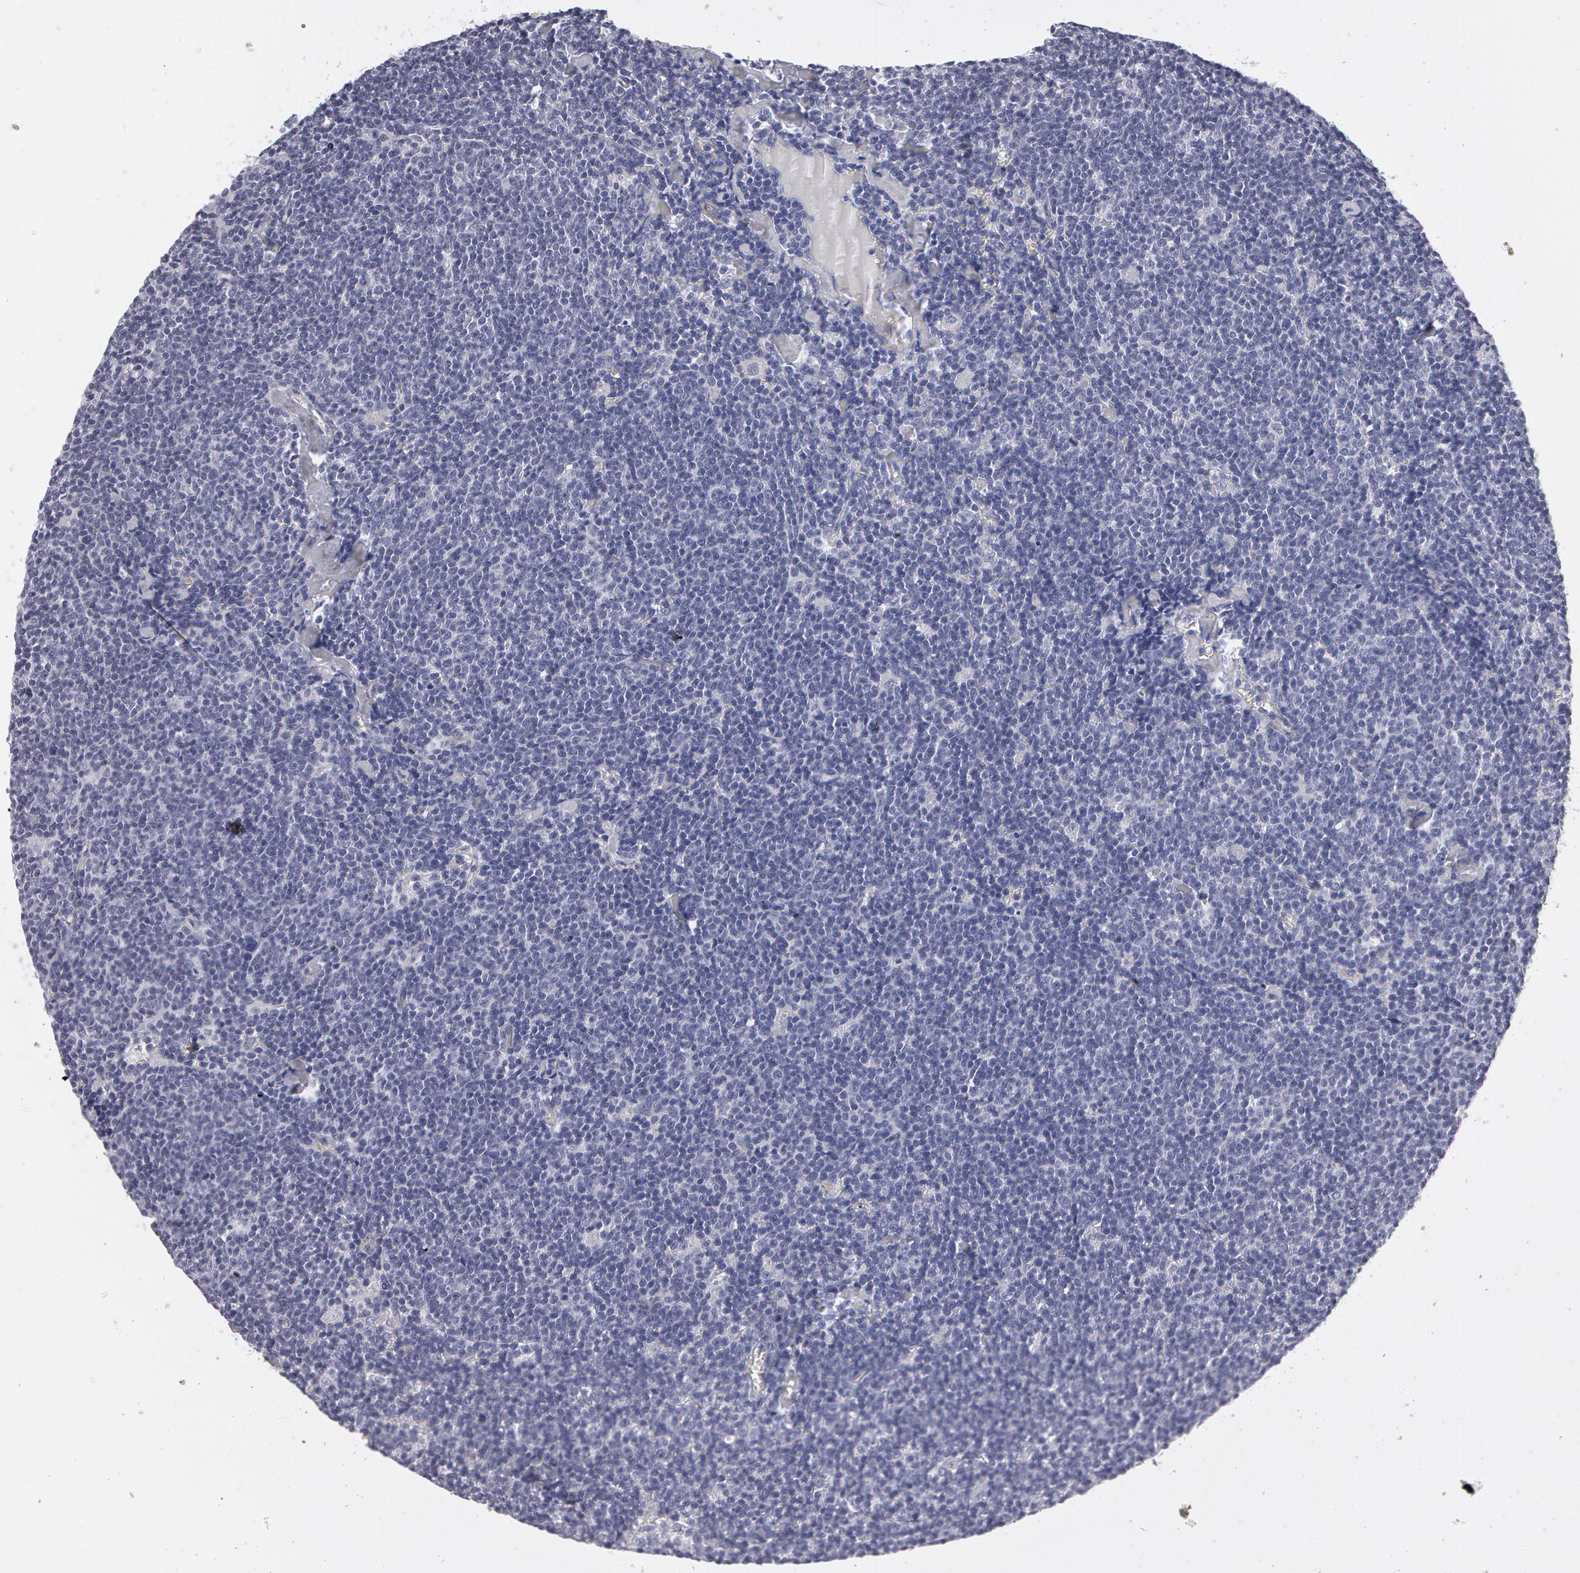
{"staining": {"intensity": "negative", "quantity": "none", "location": "none"}, "tissue": "lymphoma", "cell_type": "Tumor cells", "image_type": "cancer", "snomed": [{"axis": "morphology", "description": "Malignant lymphoma, non-Hodgkin's type, Low grade"}, {"axis": "topography", "description": "Lymph node"}], "caption": "This is an immunohistochemistry image of low-grade malignant lymphoma, non-Hodgkin's type. There is no expression in tumor cells.", "gene": "SMC1B", "patient": {"sex": "male", "age": 65}}